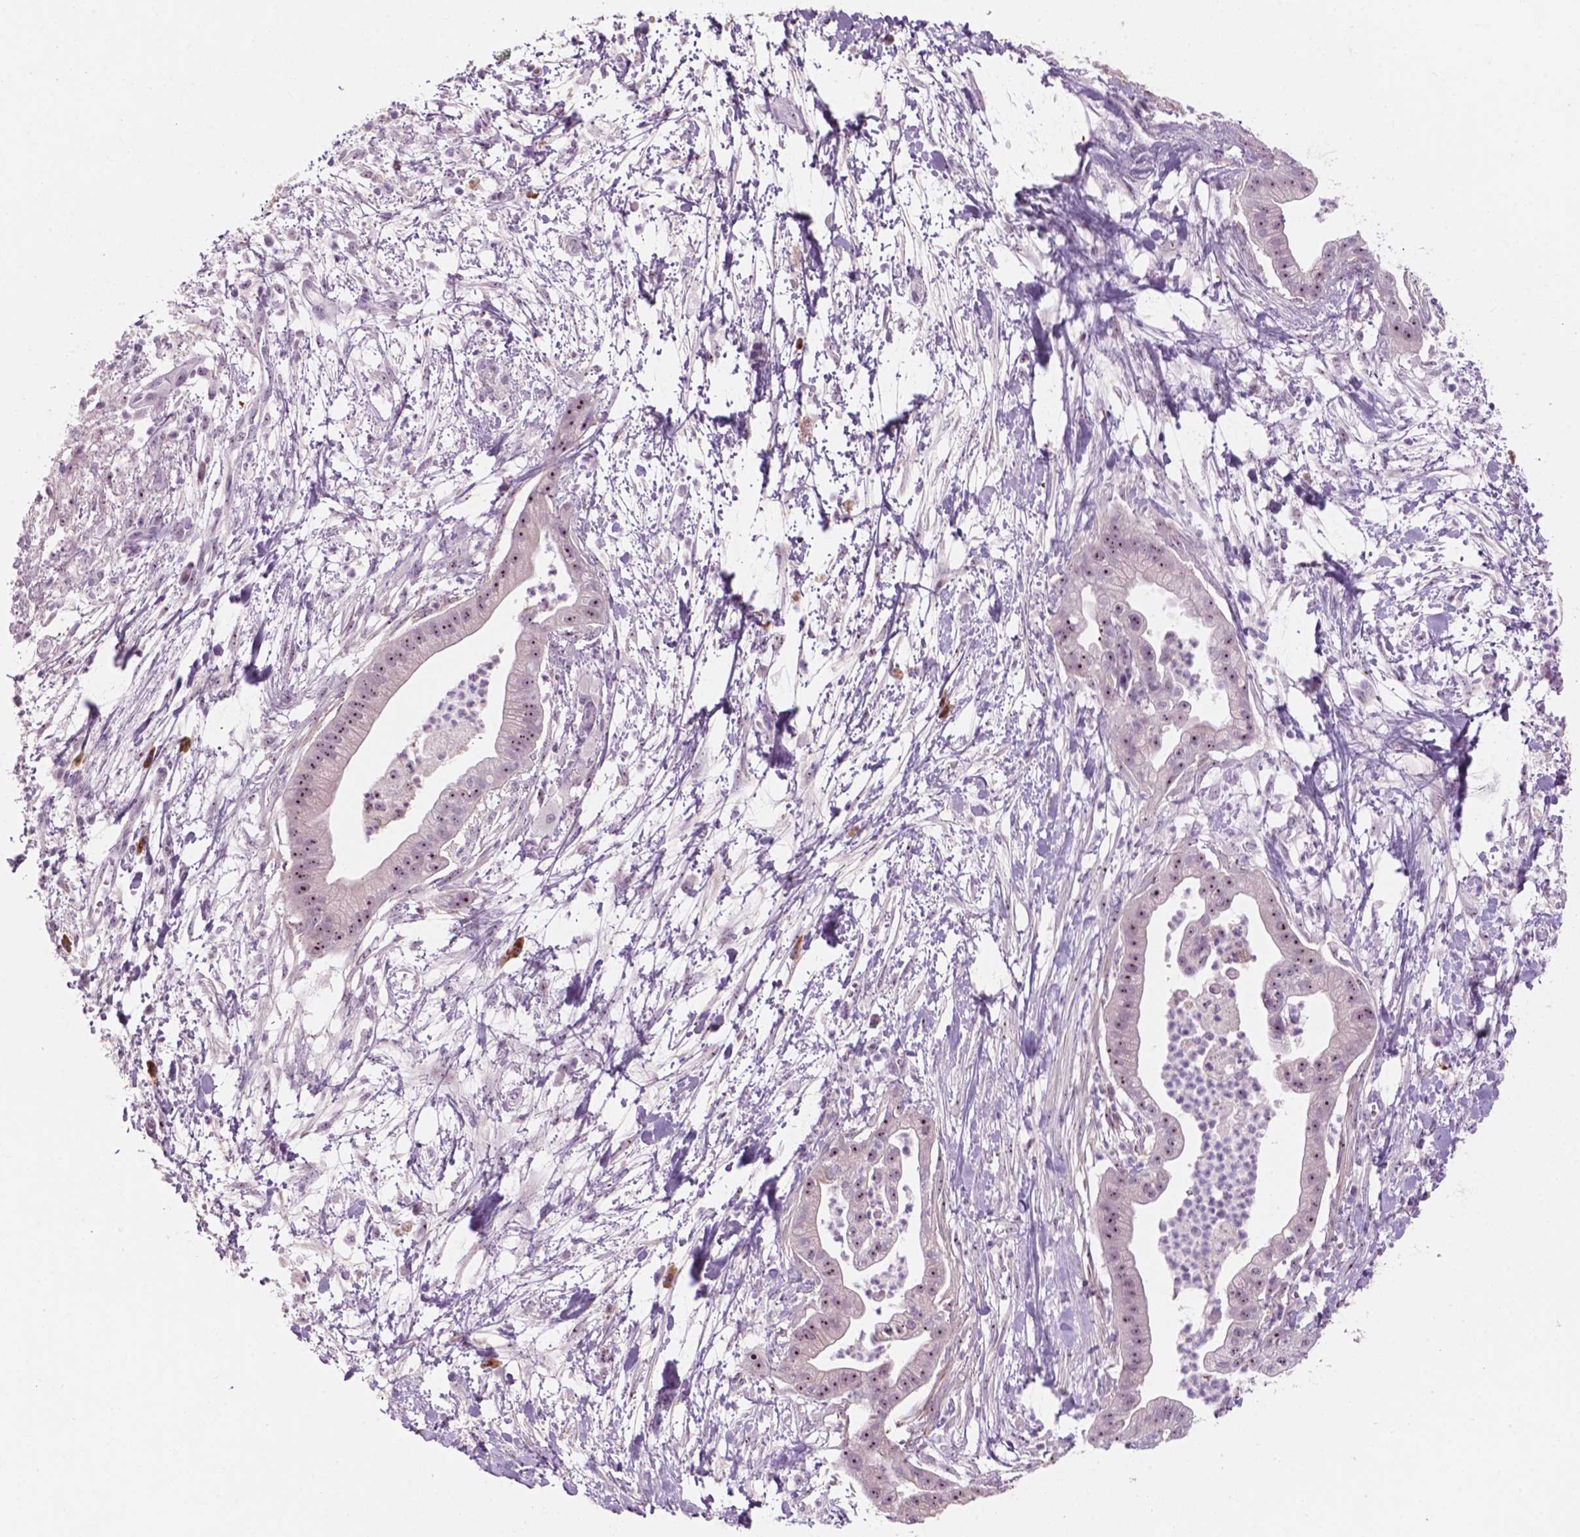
{"staining": {"intensity": "moderate", "quantity": "25%-75%", "location": "nuclear"}, "tissue": "pancreatic cancer", "cell_type": "Tumor cells", "image_type": "cancer", "snomed": [{"axis": "morphology", "description": "Normal tissue, NOS"}, {"axis": "morphology", "description": "Adenocarcinoma, NOS"}, {"axis": "topography", "description": "Lymph node"}, {"axis": "topography", "description": "Pancreas"}], "caption": "Protein expression by immunohistochemistry displays moderate nuclear positivity in approximately 25%-75% of tumor cells in pancreatic adenocarcinoma. (DAB IHC with brightfield microscopy, high magnification).", "gene": "ZNF853", "patient": {"sex": "female", "age": 58}}